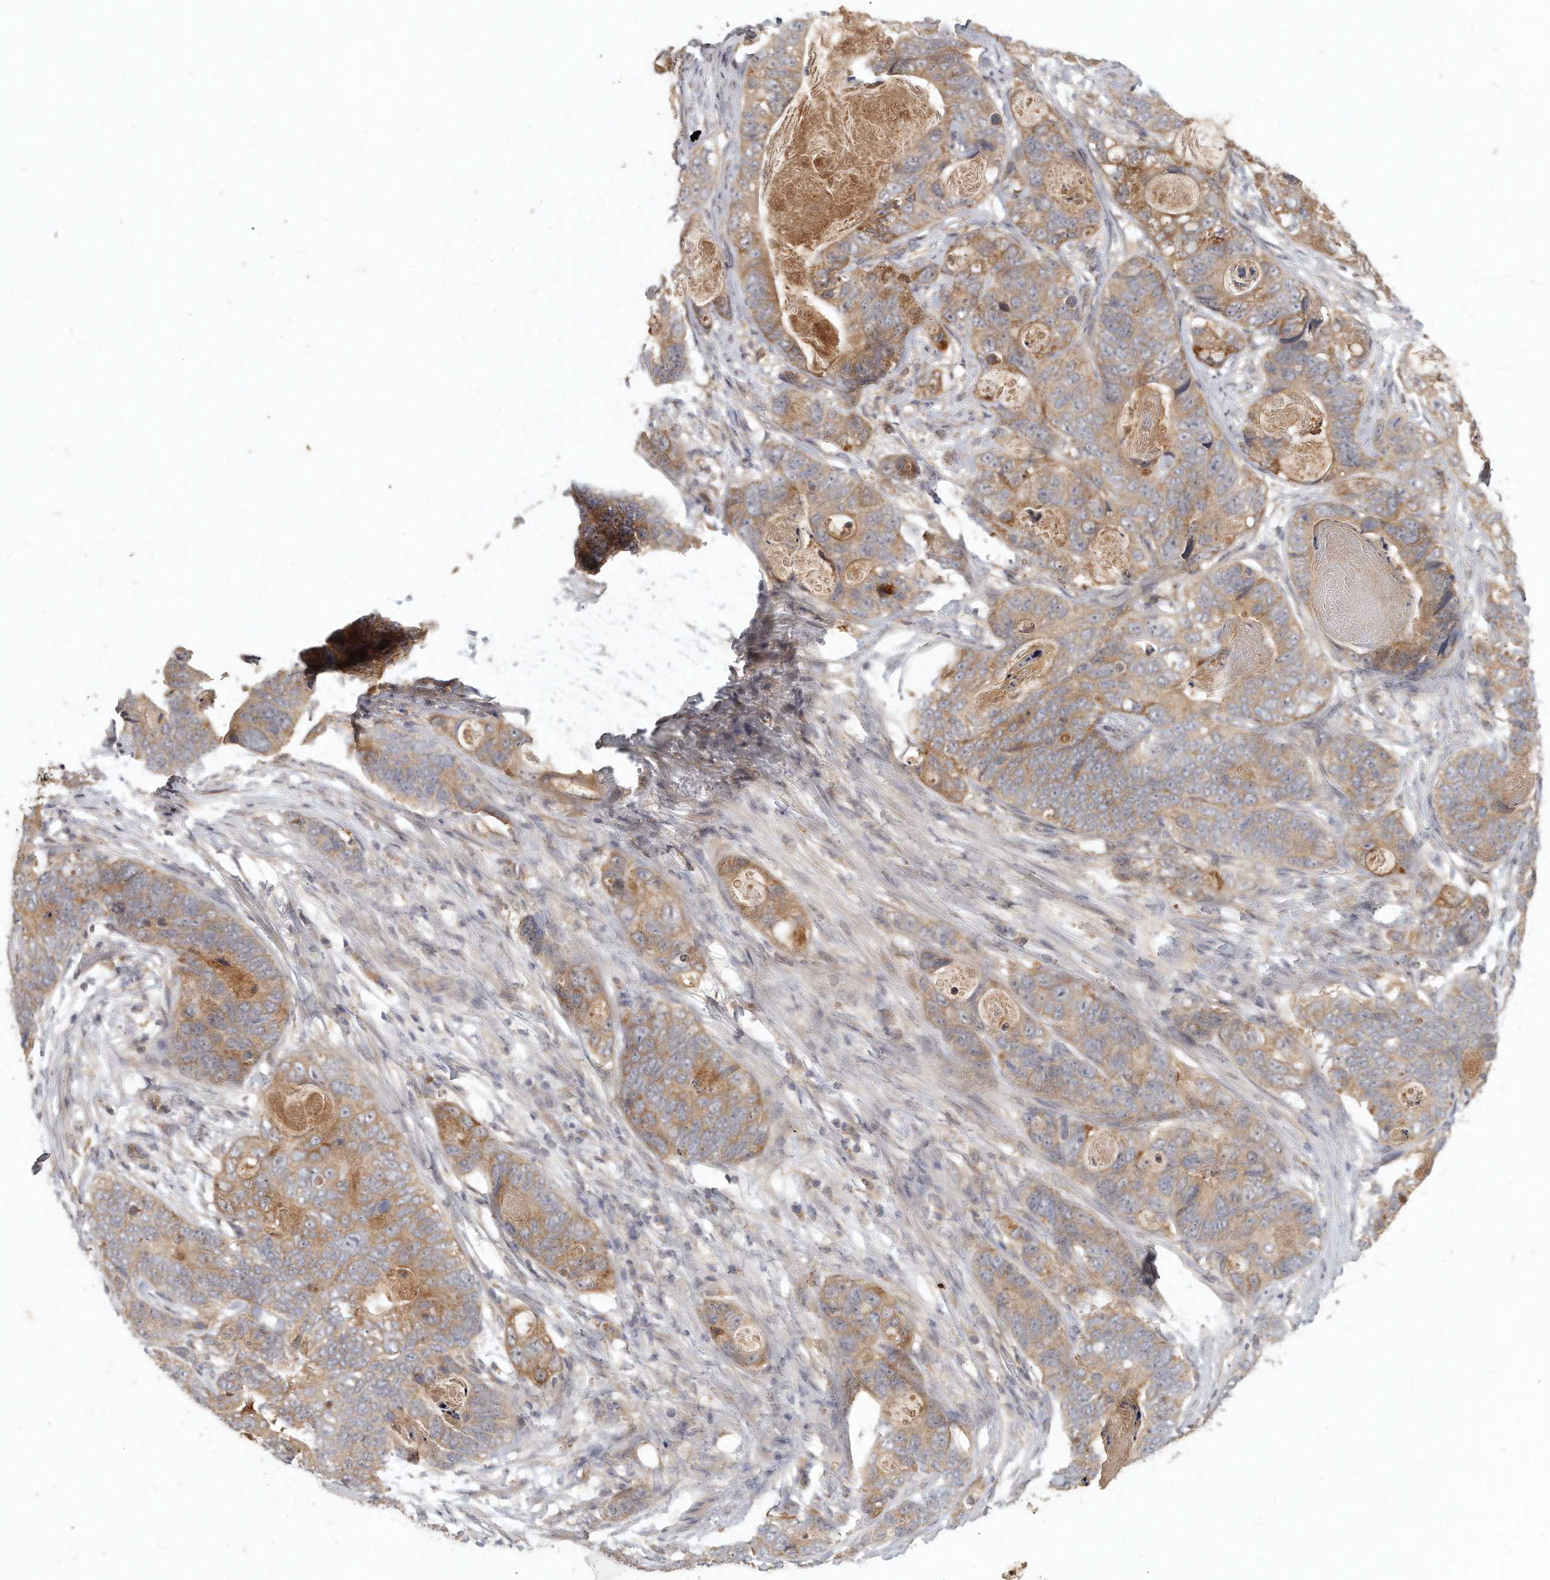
{"staining": {"intensity": "moderate", "quantity": ">75%", "location": "cytoplasmic/membranous"}, "tissue": "stomach cancer", "cell_type": "Tumor cells", "image_type": "cancer", "snomed": [{"axis": "morphology", "description": "Normal tissue, NOS"}, {"axis": "morphology", "description": "Adenocarcinoma, NOS"}, {"axis": "topography", "description": "Stomach"}], "caption": "Brown immunohistochemical staining in stomach adenocarcinoma displays moderate cytoplasmic/membranous staining in about >75% of tumor cells. (DAB = brown stain, brightfield microscopy at high magnification).", "gene": "LGALS8", "patient": {"sex": "female", "age": 89}}